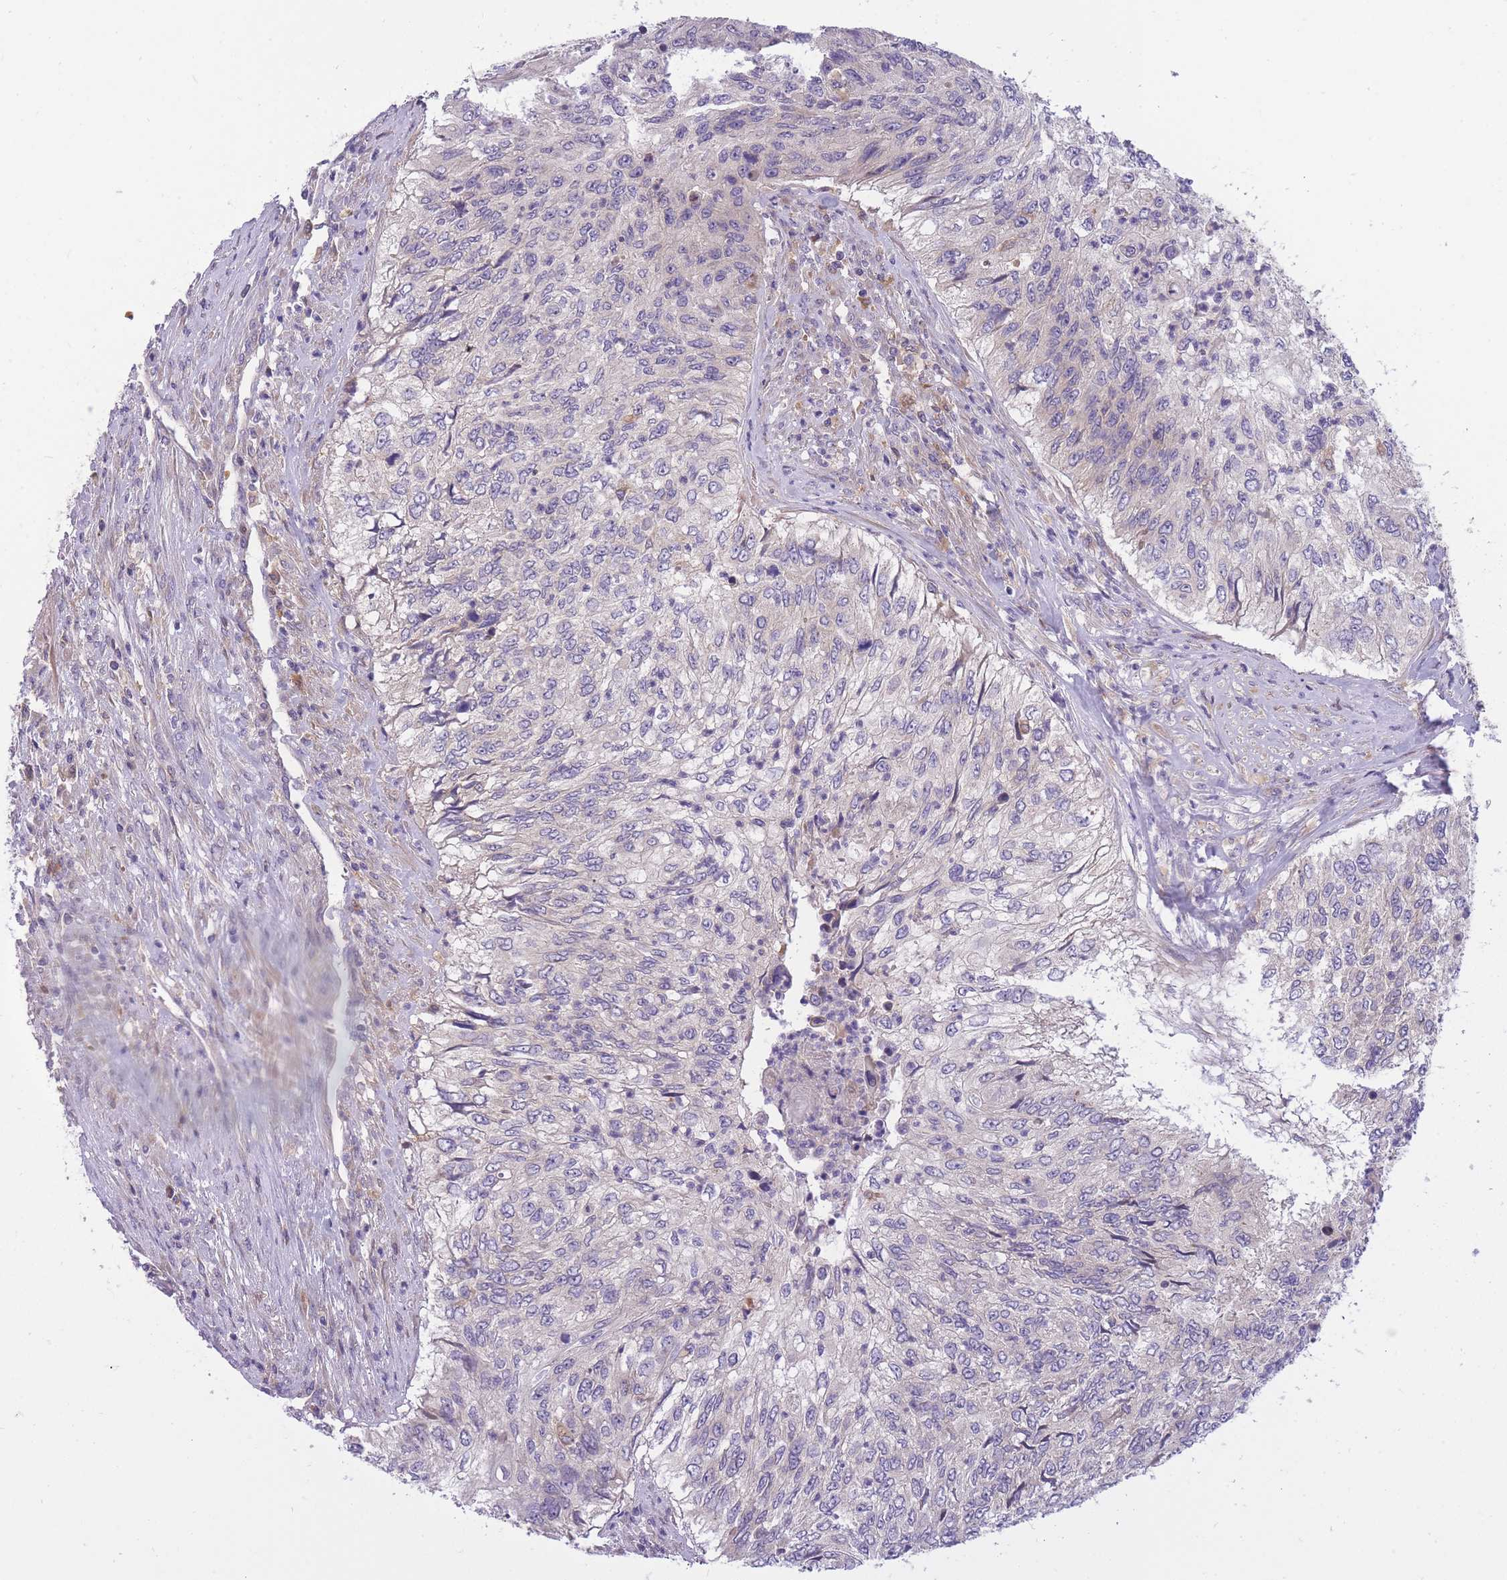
{"staining": {"intensity": "negative", "quantity": "none", "location": "none"}, "tissue": "urothelial cancer", "cell_type": "Tumor cells", "image_type": "cancer", "snomed": [{"axis": "morphology", "description": "Urothelial carcinoma, High grade"}, {"axis": "topography", "description": "Urinary bladder"}], "caption": "Tumor cells are negative for brown protein staining in urothelial carcinoma (high-grade).", "gene": "CRYGN", "patient": {"sex": "female", "age": 60}}